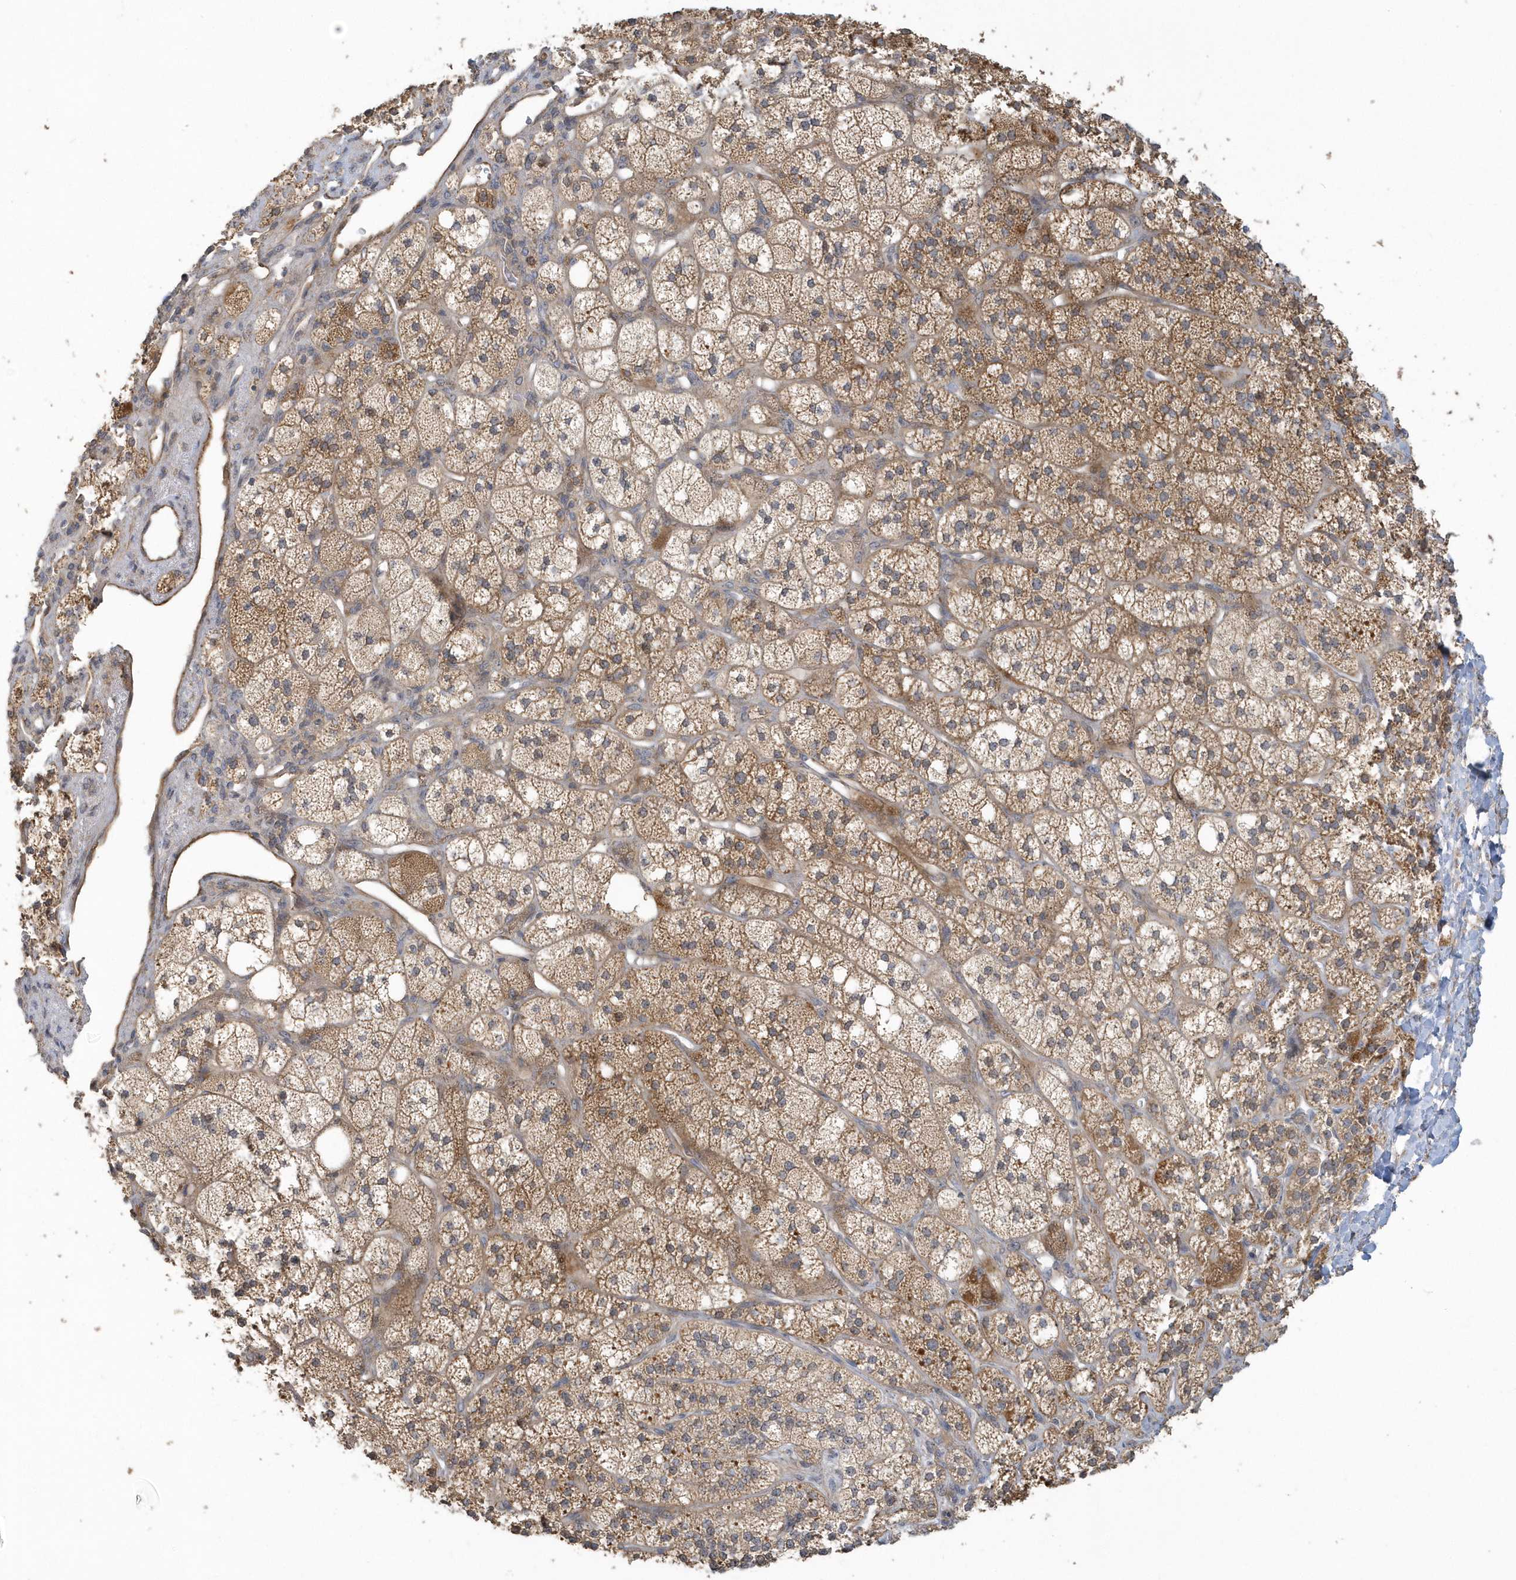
{"staining": {"intensity": "moderate", "quantity": ">75%", "location": "cytoplasmic/membranous"}, "tissue": "adrenal gland", "cell_type": "Glandular cells", "image_type": "normal", "snomed": [{"axis": "morphology", "description": "Normal tissue, NOS"}, {"axis": "topography", "description": "Adrenal gland"}], "caption": "Moderate cytoplasmic/membranous positivity is seen in approximately >75% of glandular cells in unremarkable adrenal gland.", "gene": "THG1L", "patient": {"sex": "male", "age": 61}}